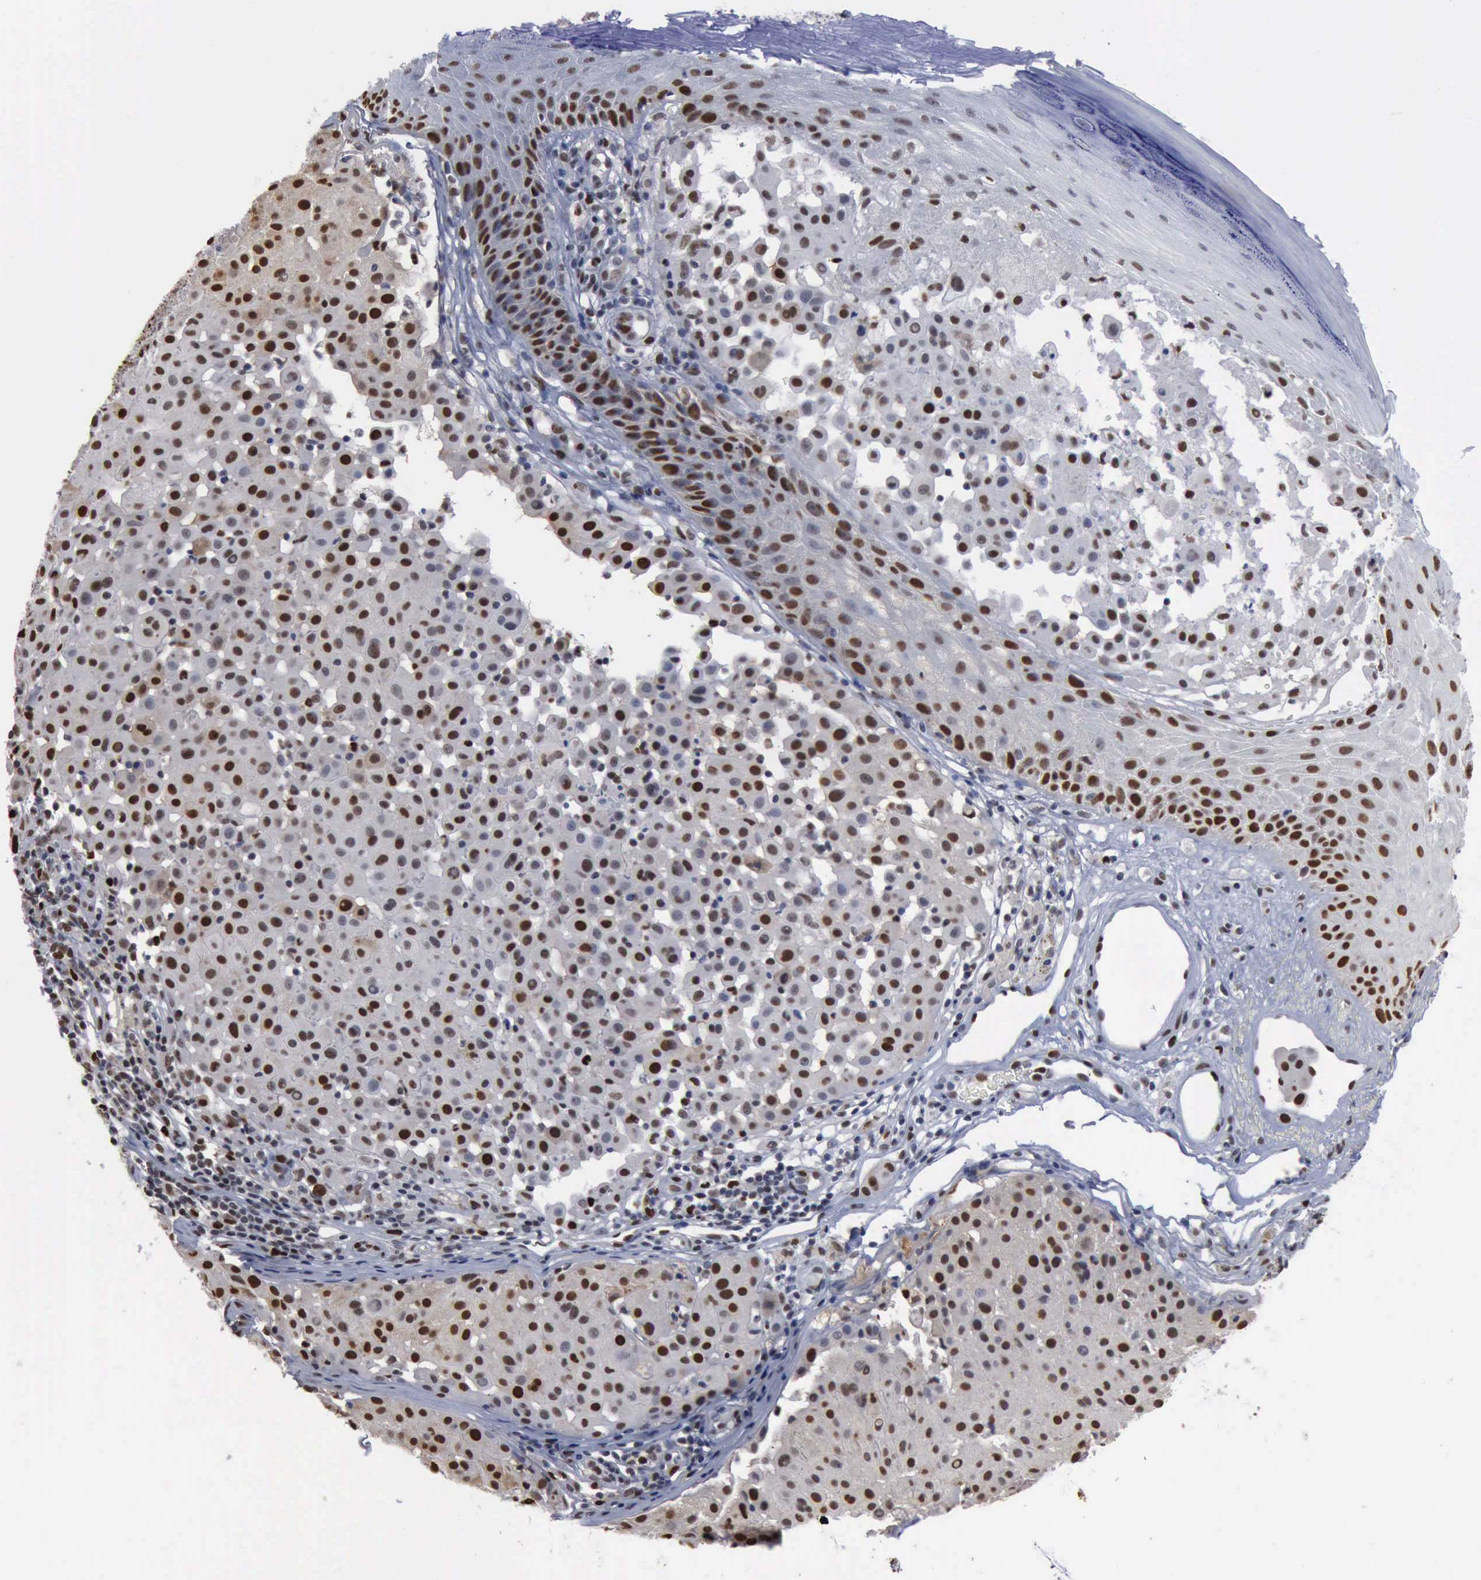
{"staining": {"intensity": "moderate", "quantity": "25%-75%", "location": "nuclear"}, "tissue": "melanoma", "cell_type": "Tumor cells", "image_type": "cancer", "snomed": [{"axis": "morphology", "description": "Malignant melanoma, NOS"}, {"axis": "topography", "description": "Skin"}], "caption": "High-magnification brightfield microscopy of malignant melanoma stained with DAB (3,3'-diaminobenzidine) (brown) and counterstained with hematoxylin (blue). tumor cells exhibit moderate nuclear staining is present in approximately25%-75% of cells.", "gene": "PCNA", "patient": {"sex": "male", "age": 36}}